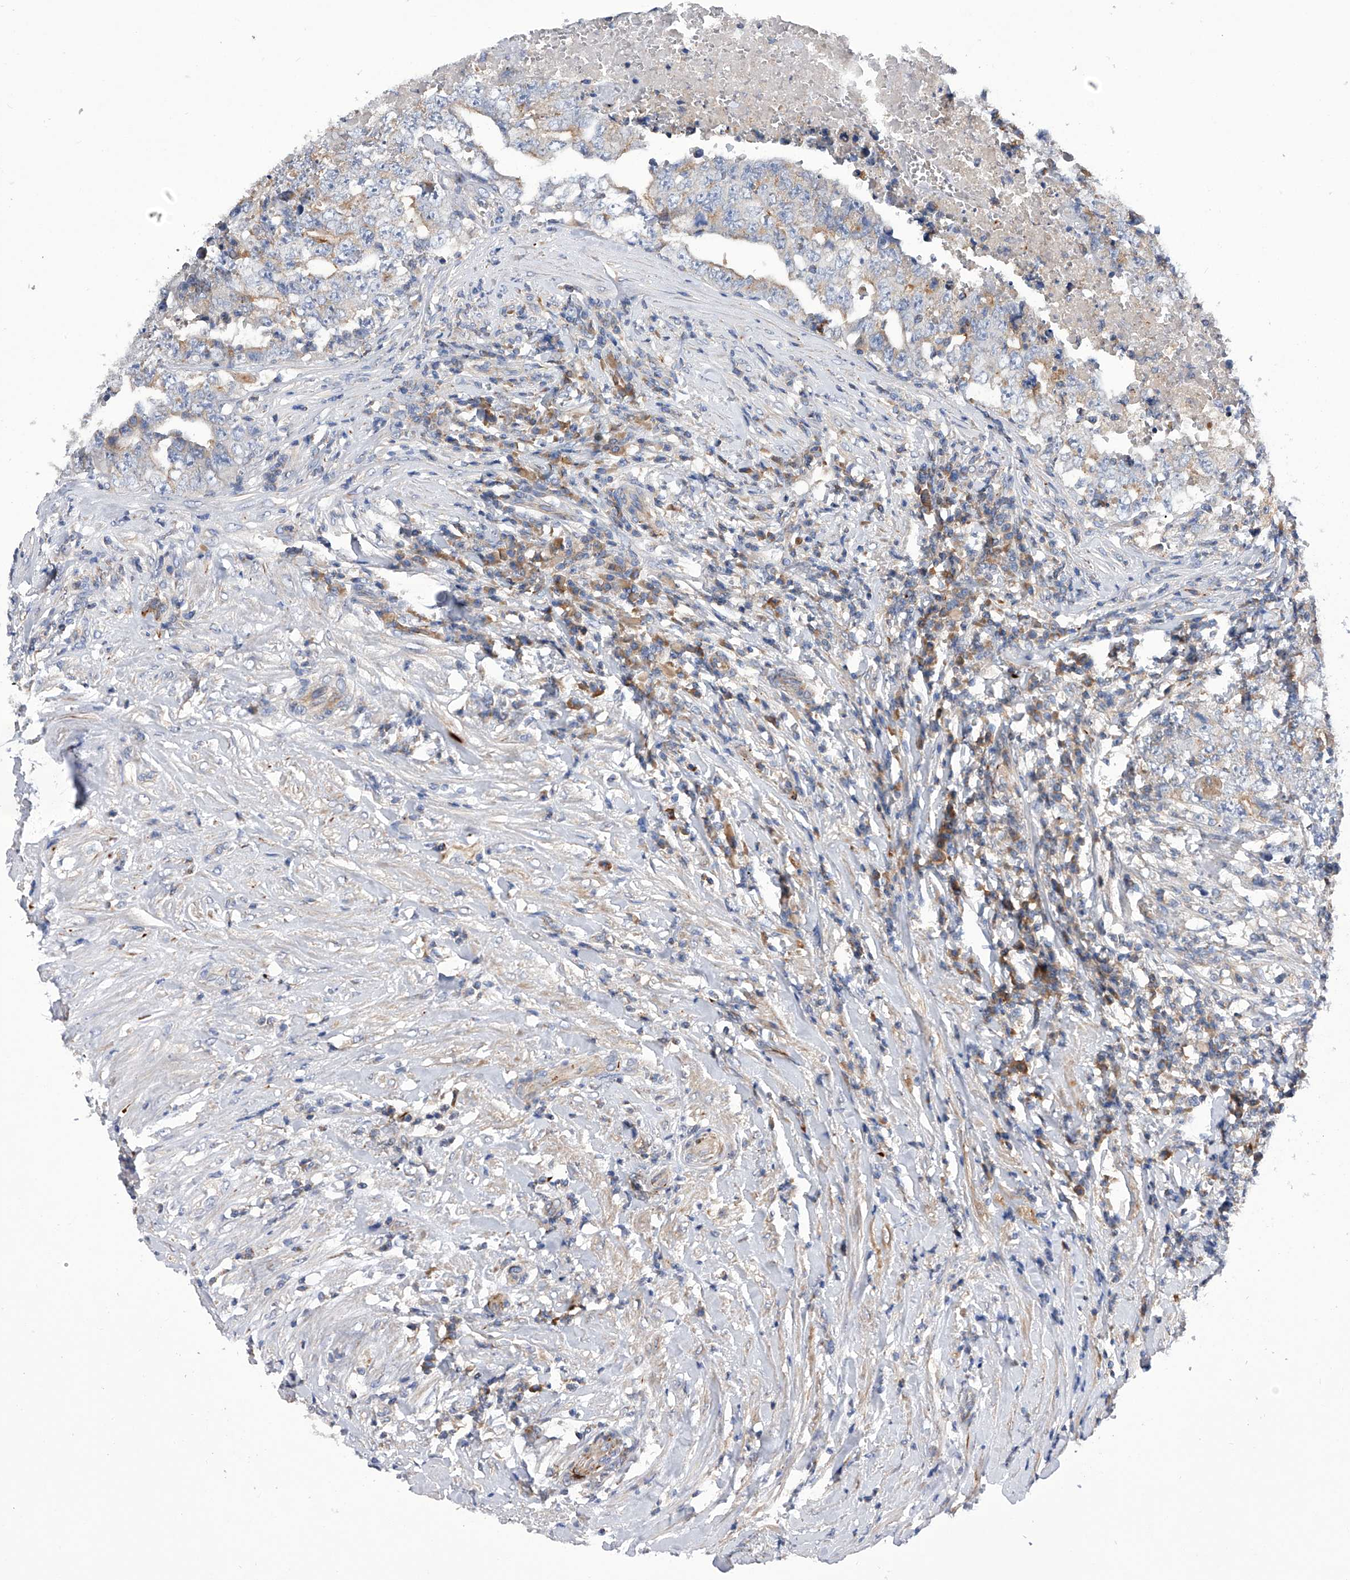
{"staining": {"intensity": "weak", "quantity": "25%-75%", "location": "cytoplasmic/membranous"}, "tissue": "testis cancer", "cell_type": "Tumor cells", "image_type": "cancer", "snomed": [{"axis": "morphology", "description": "Carcinoma, Embryonal, NOS"}, {"axis": "topography", "description": "Testis"}], "caption": "Human testis embryonal carcinoma stained with a brown dye reveals weak cytoplasmic/membranous positive staining in approximately 25%-75% of tumor cells.", "gene": "MLYCD", "patient": {"sex": "male", "age": 26}}